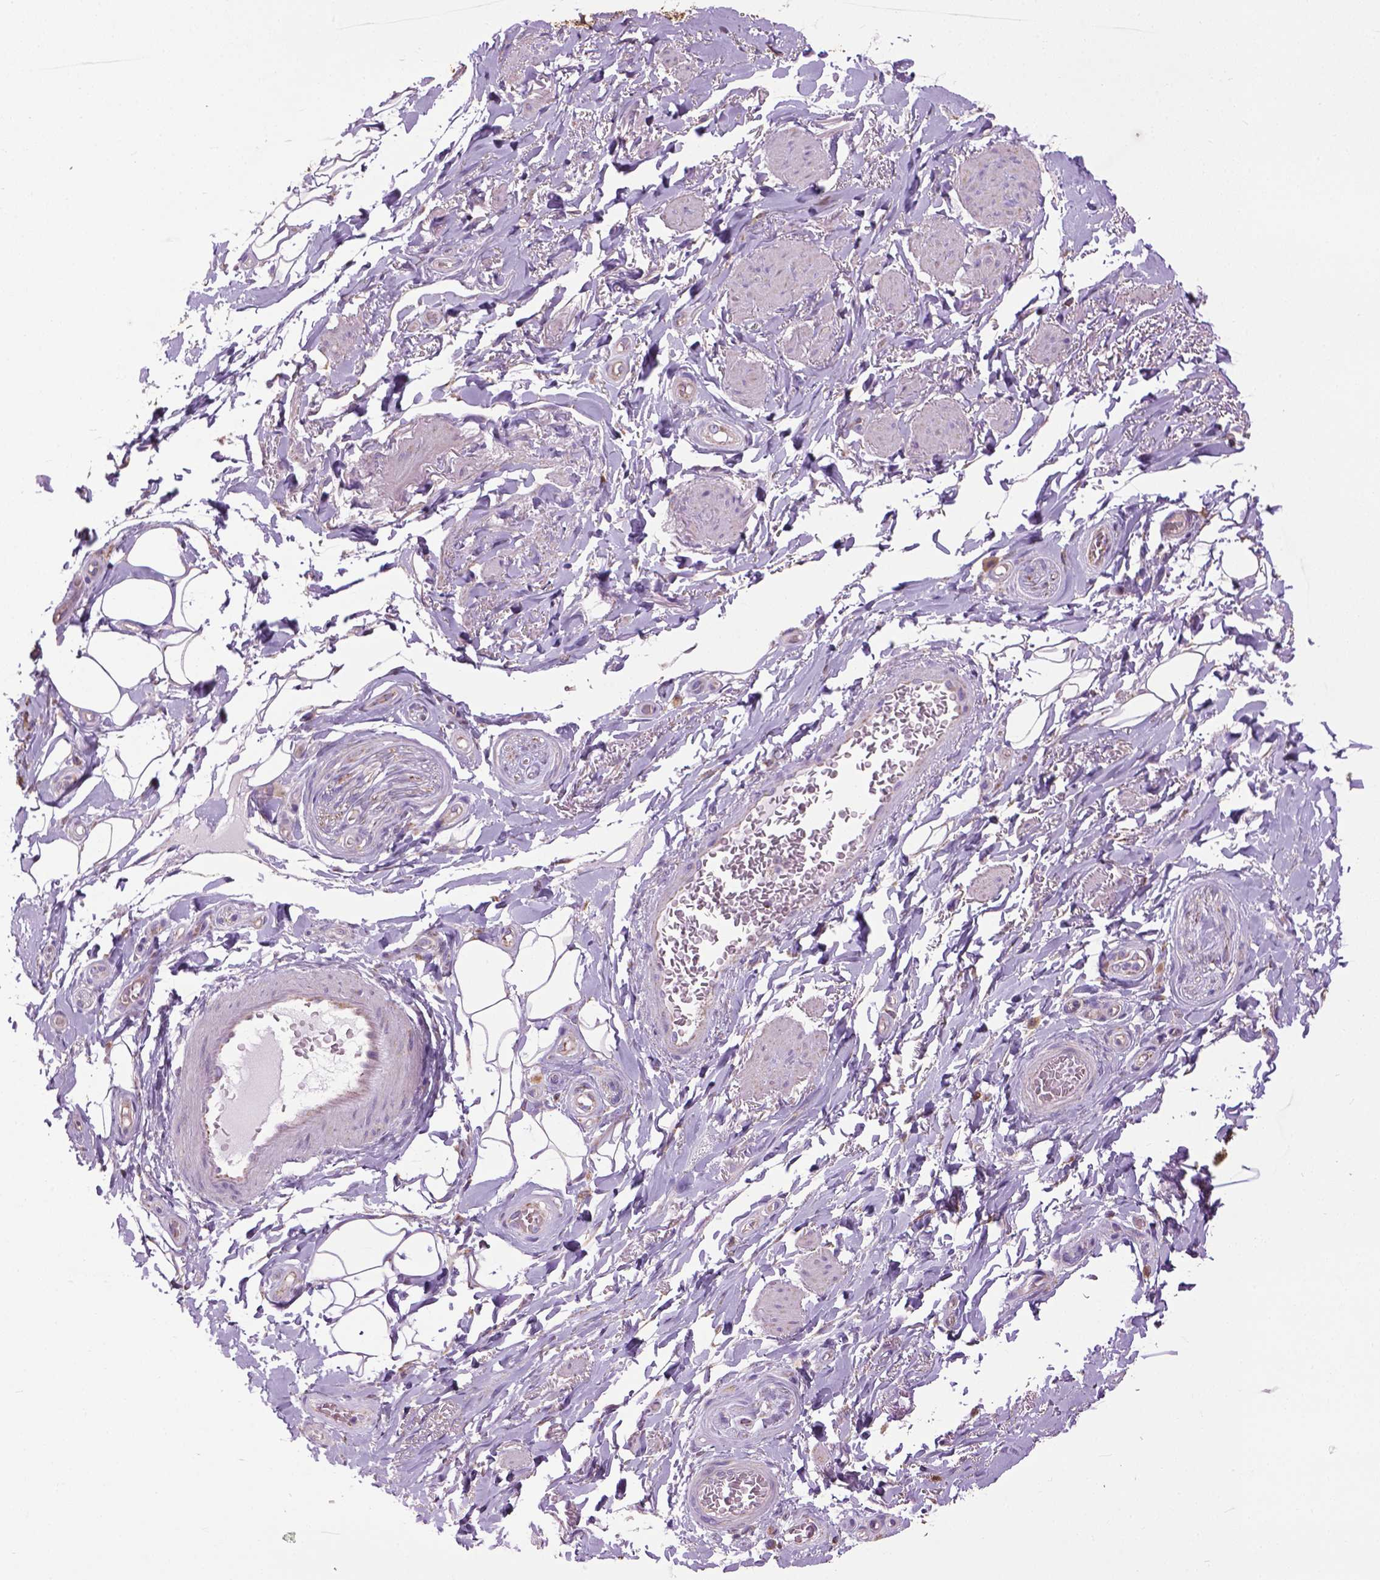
{"staining": {"intensity": "negative", "quantity": "none", "location": "none"}, "tissue": "adipose tissue", "cell_type": "Adipocytes", "image_type": "normal", "snomed": [{"axis": "morphology", "description": "Normal tissue, NOS"}, {"axis": "topography", "description": "Anal"}, {"axis": "topography", "description": "Peripheral nerve tissue"}], "caption": "An IHC photomicrograph of normal adipose tissue is shown. There is no staining in adipocytes of adipose tissue.", "gene": "VDAC1", "patient": {"sex": "male", "age": 53}}